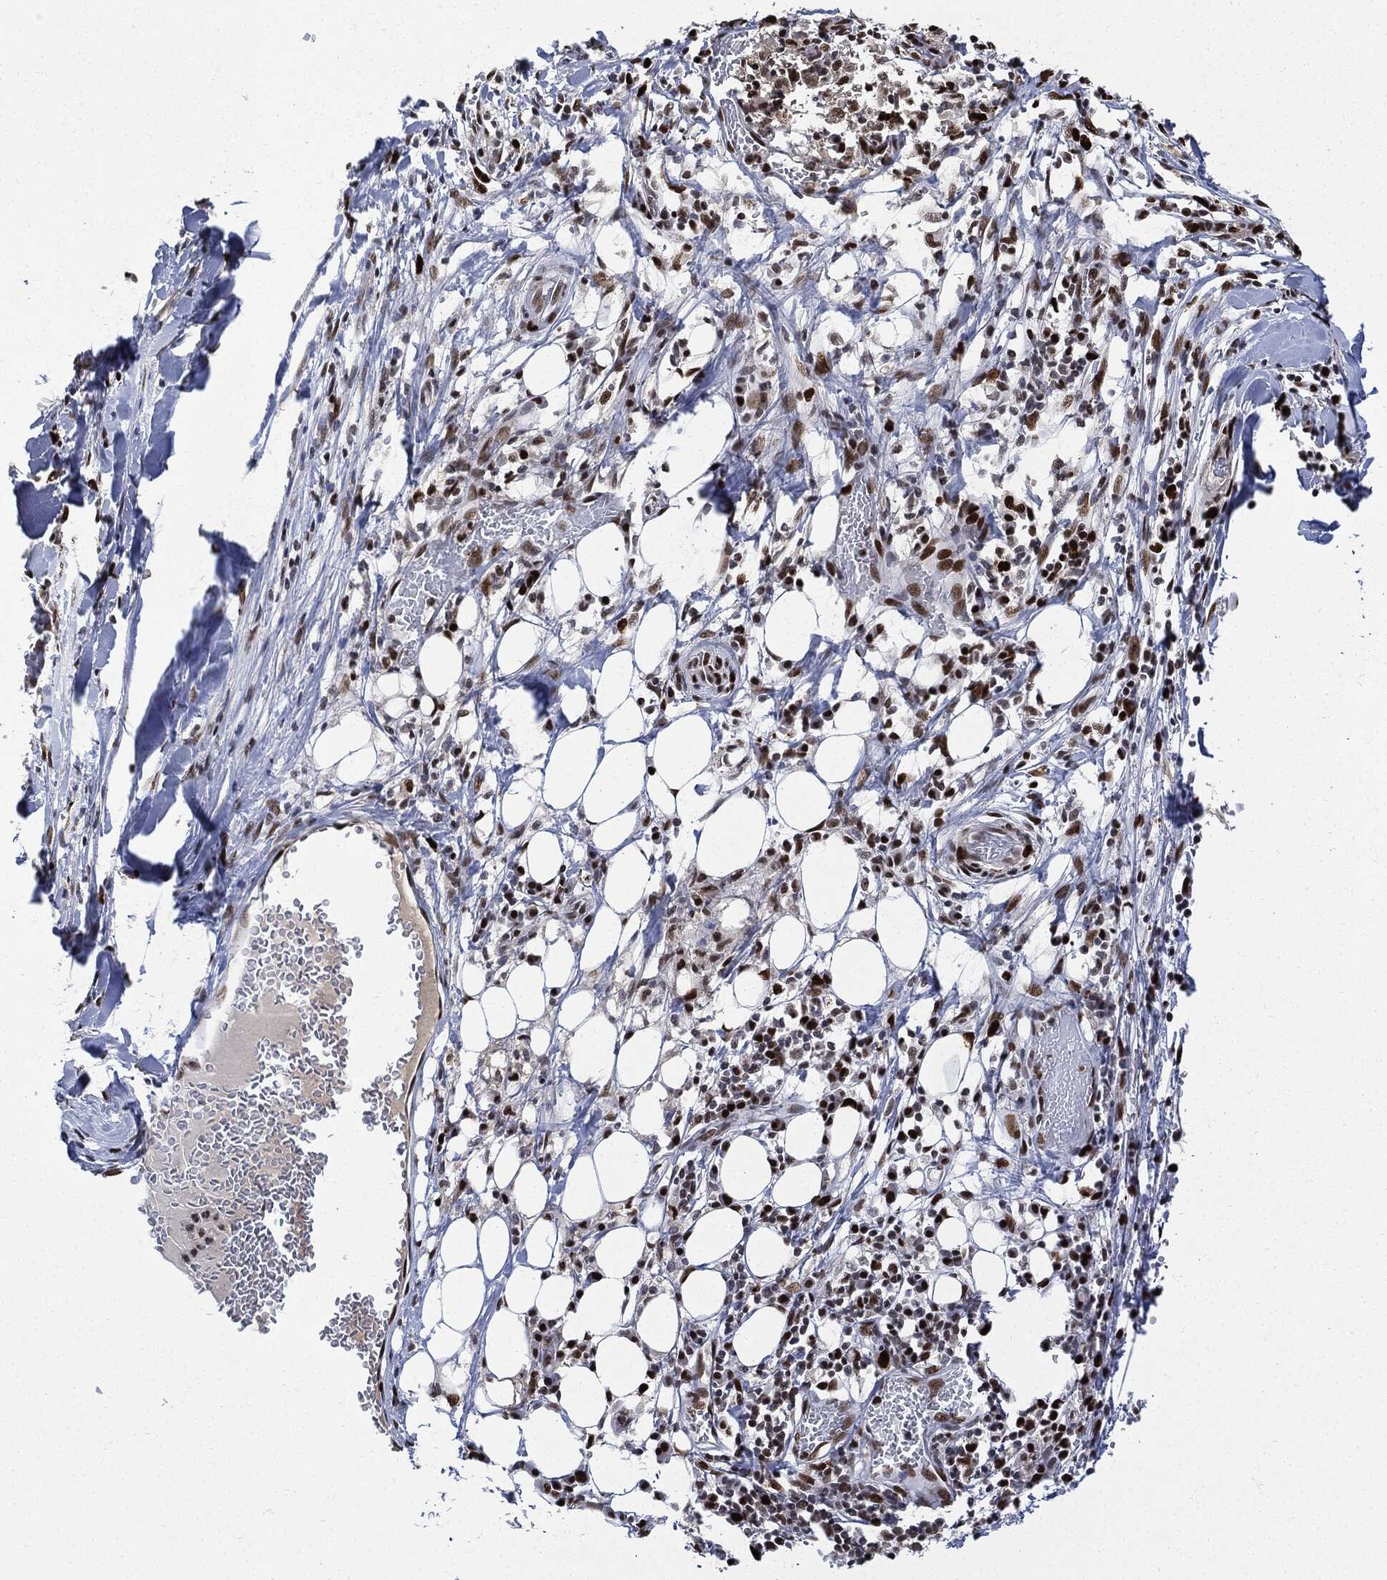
{"staining": {"intensity": "strong", "quantity": ">75%", "location": "nuclear"}, "tissue": "melanoma", "cell_type": "Tumor cells", "image_type": "cancer", "snomed": [{"axis": "morphology", "description": "Malignant melanoma, Metastatic site"}, {"axis": "topography", "description": "Lymph node"}], "caption": "Malignant melanoma (metastatic site) stained for a protein displays strong nuclear positivity in tumor cells.", "gene": "PCNA", "patient": {"sex": "male", "age": 50}}